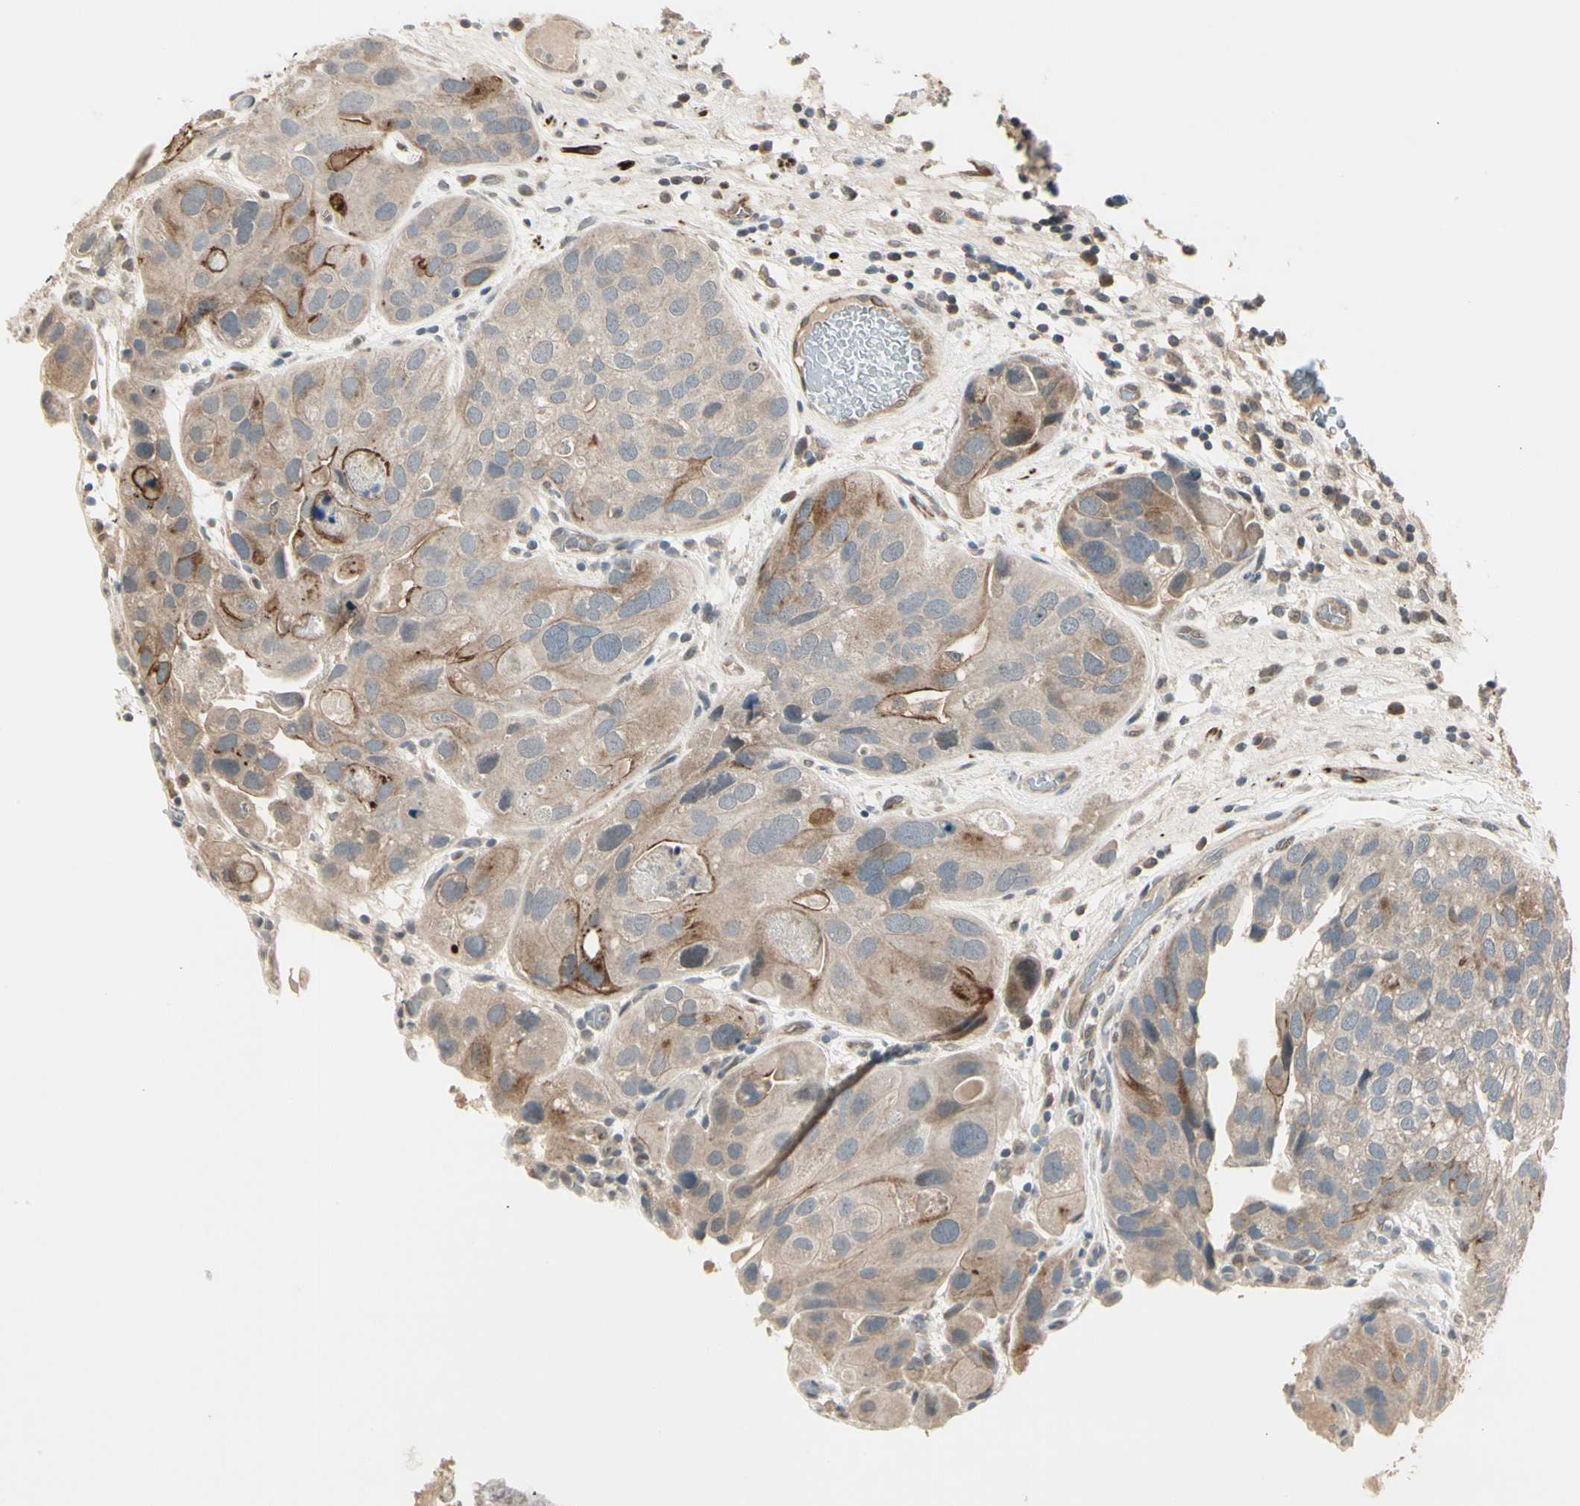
{"staining": {"intensity": "weak", "quantity": ">75%", "location": "cytoplasmic/membranous"}, "tissue": "urothelial cancer", "cell_type": "Tumor cells", "image_type": "cancer", "snomed": [{"axis": "morphology", "description": "Urothelial carcinoma, High grade"}, {"axis": "topography", "description": "Urinary bladder"}], "caption": "Approximately >75% of tumor cells in human urothelial cancer exhibit weak cytoplasmic/membranous protein positivity as visualized by brown immunohistochemical staining.", "gene": "SVBP", "patient": {"sex": "female", "age": 64}}